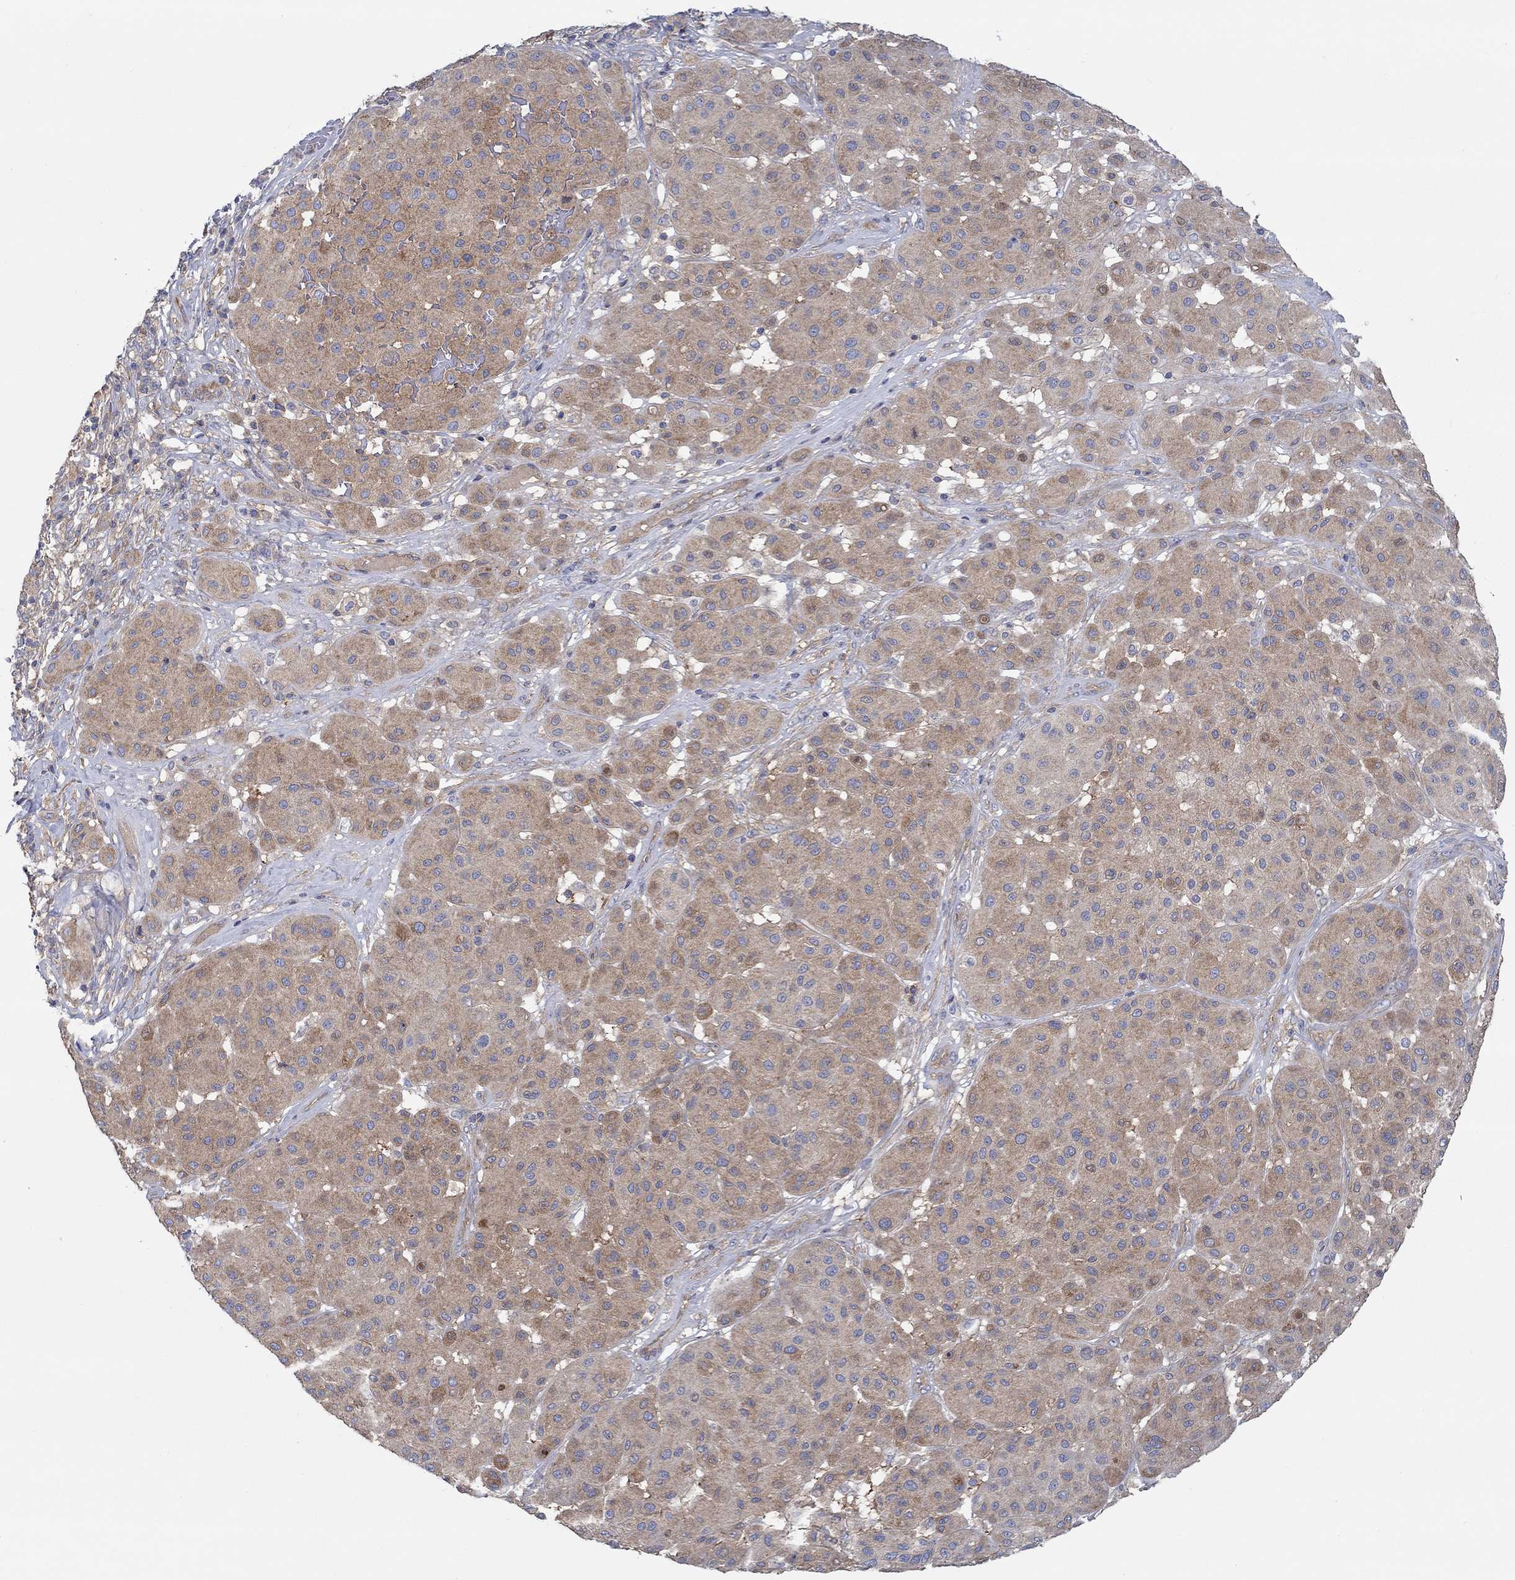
{"staining": {"intensity": "moderate", "quantity": "25%-75%", "location": "cytoplasmic/membranous"}, "tissue": "melanoma", "cell_type": "Tumor cells", "image_type": "cancer", "snomed": [{"axis": "morphology", "description": "Malignant melanoma, Metastatic site"}, {"axis": "topography", "description": "Smooth muscle"}], "caption": "Immunohistochemistry (IHC) histopathology image of neoplastic tissue: malignant melanoma (metastatic site) stained using immunohistochemistry displays medium levels of moderate protein expression localized specifically in the cytoplasmic/membranous of tumor cells, appearing as a cytoplasmic/membranous brown color.", "gene": "SPAG9", "patient": {"sex": "male", "age": 41}}